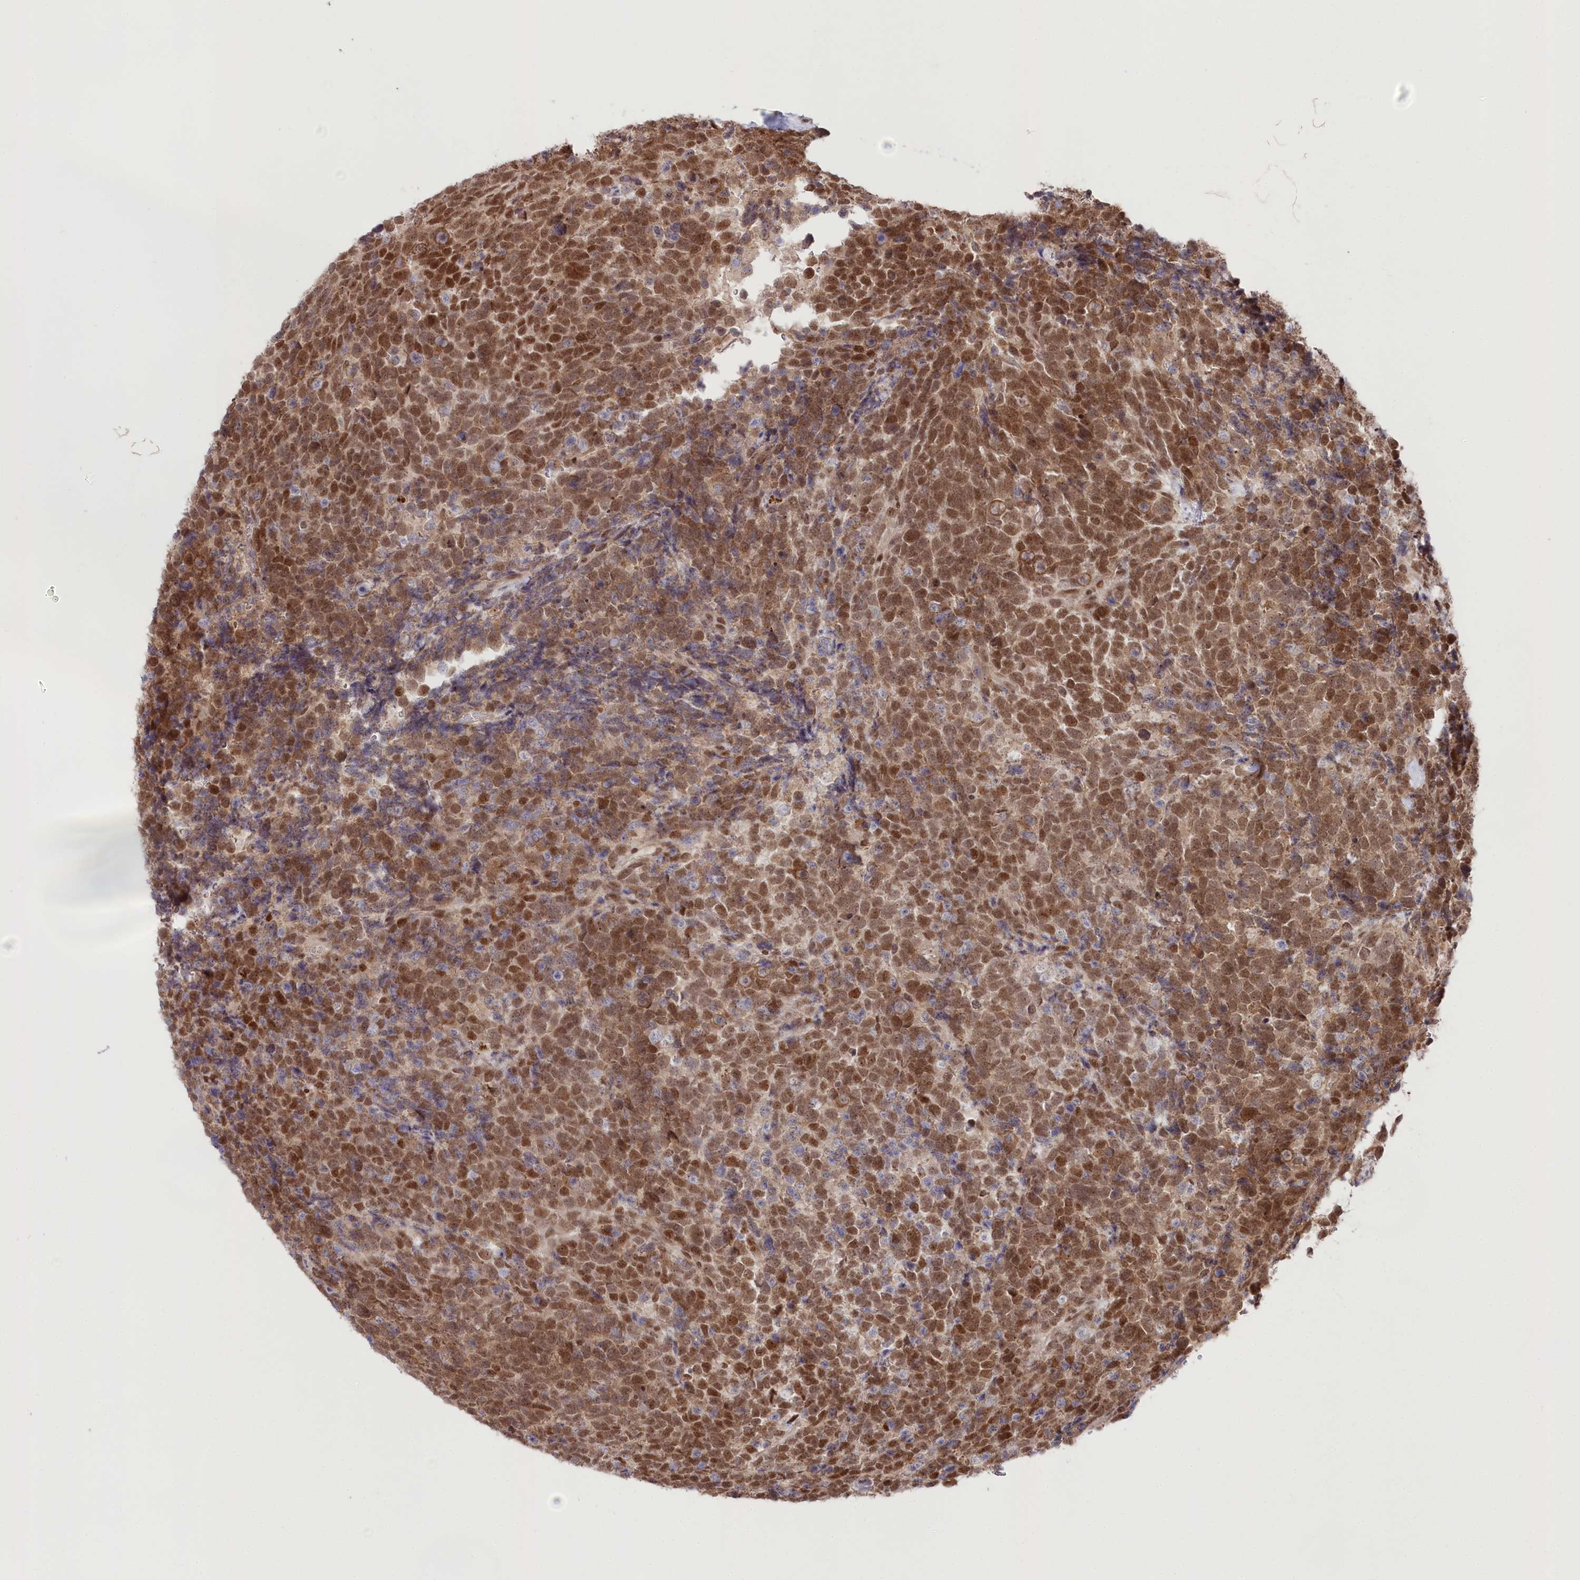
{"staining": {"intensity": "moderate", "quantity": ">75%", "location": "nuclear"}, "tissue": "urothelial cancer", "cell_type": "Tumor cells", "image_type": "cancer", "snomed": [{"axis": "morphology", "description": "Urothelial carcinoma, High grade"}, {"axis": "topography", "description": "Urinary bladder"}], "caption": "Urothelial cancer tissue exhibits moderate nuclear staining in approximately >75% of tumor cells", "gene": "CGGBP1", "patient": {"sex": "female", "age": 82}}